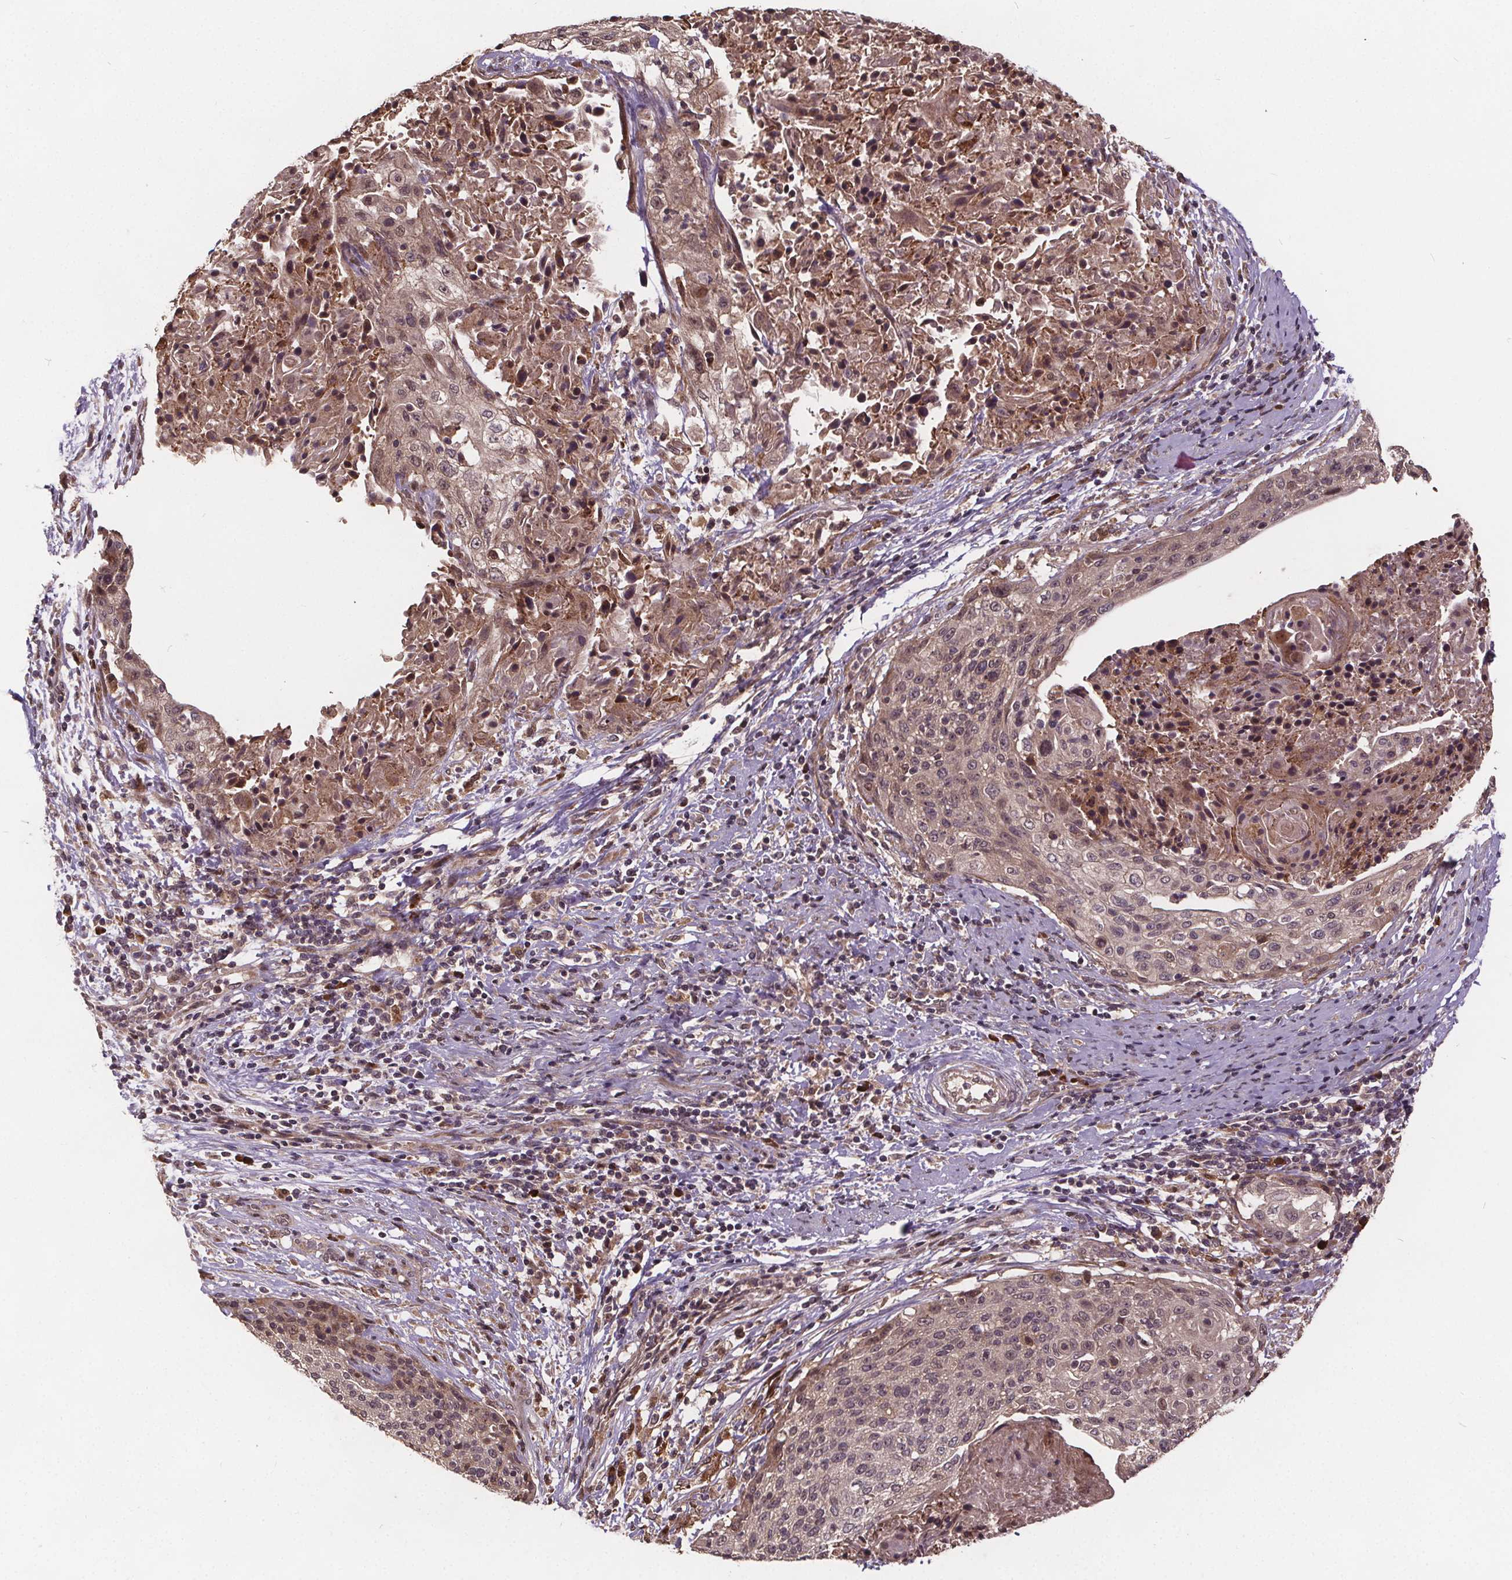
{"staining": {"intensity": "negative", "quantity": "none", "location": "none"}, "tissue": "cervical cancer", "cell_type": "Tumor cells", "image_type": "cancer", "snomed": [{"axis": "morphology", "description": "Squamous cell carcinoma, NOS"}, {"axis": "topography", "description": "Cervix"}], "caption": "Immunohistochemical staining of cervical cancer (squamous cell carcinoma) exhibits no significant expression in tumor cells. (DAB (3,3'-diaminobenzidine) IHC visualized using brightfield microscopy, high magnification).", "gene": "USP9X", "patient": {"sex": "female", "age": 31}}